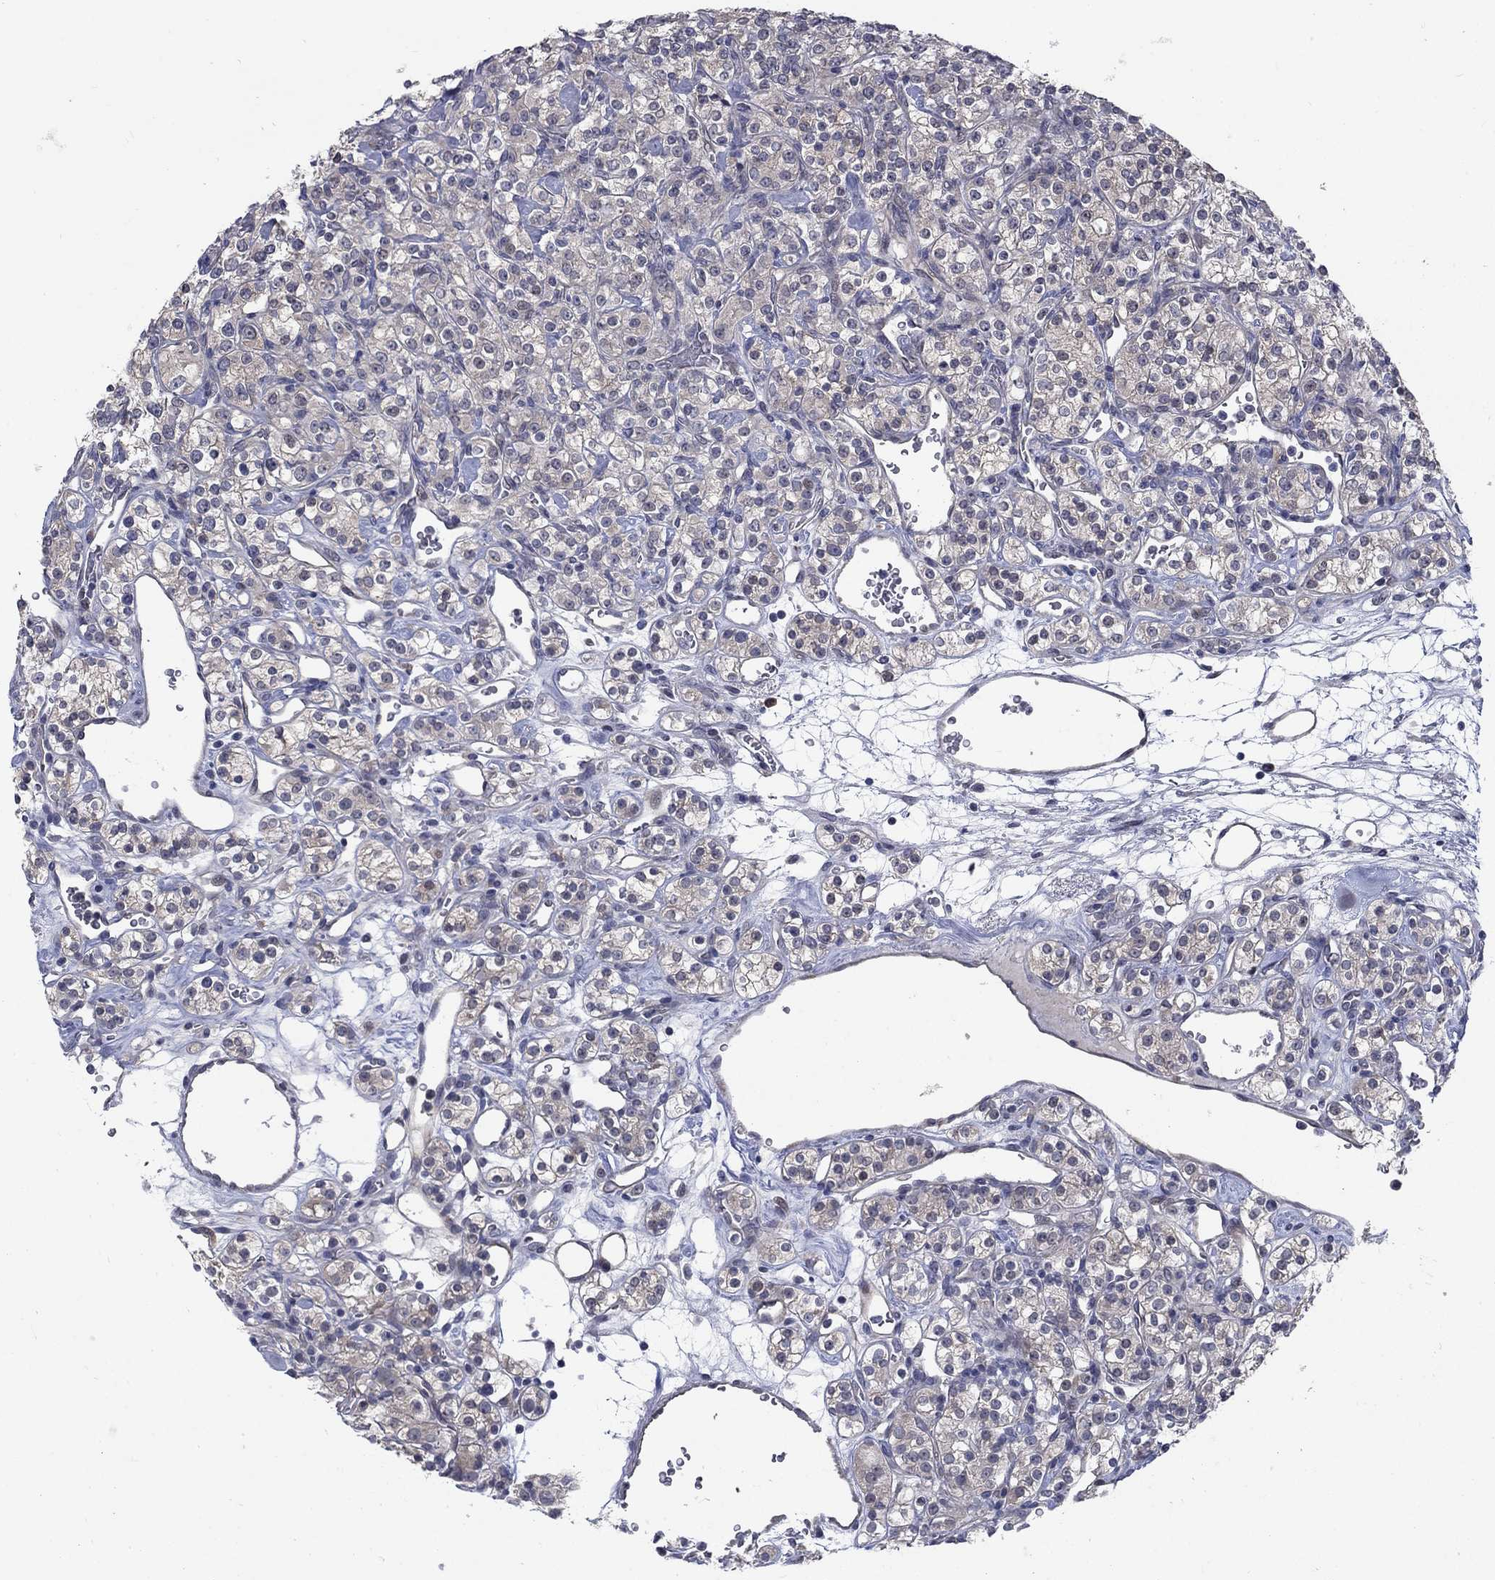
{"staining": {"intensity": "negative", "quantity": "none", "location": "none"}, "tissue": "renal cancer", "cell_type": "Tumor cells", "image_type": "cancer", "snomed": [{"axis": "morphology", "description": "Adenocarcinoma, NOS"}, {"axis": "topography", "description": "Kidney"}], "caption": "An immunohistochemistry (IHC) micrograph of renal cancer (adenocarcinoma) is shown. There is no staining in tumor cells of renal cancer (adenocarcinoma).", "gene": "FAM3B", "patient": {"sex": "male", "age": 77}}